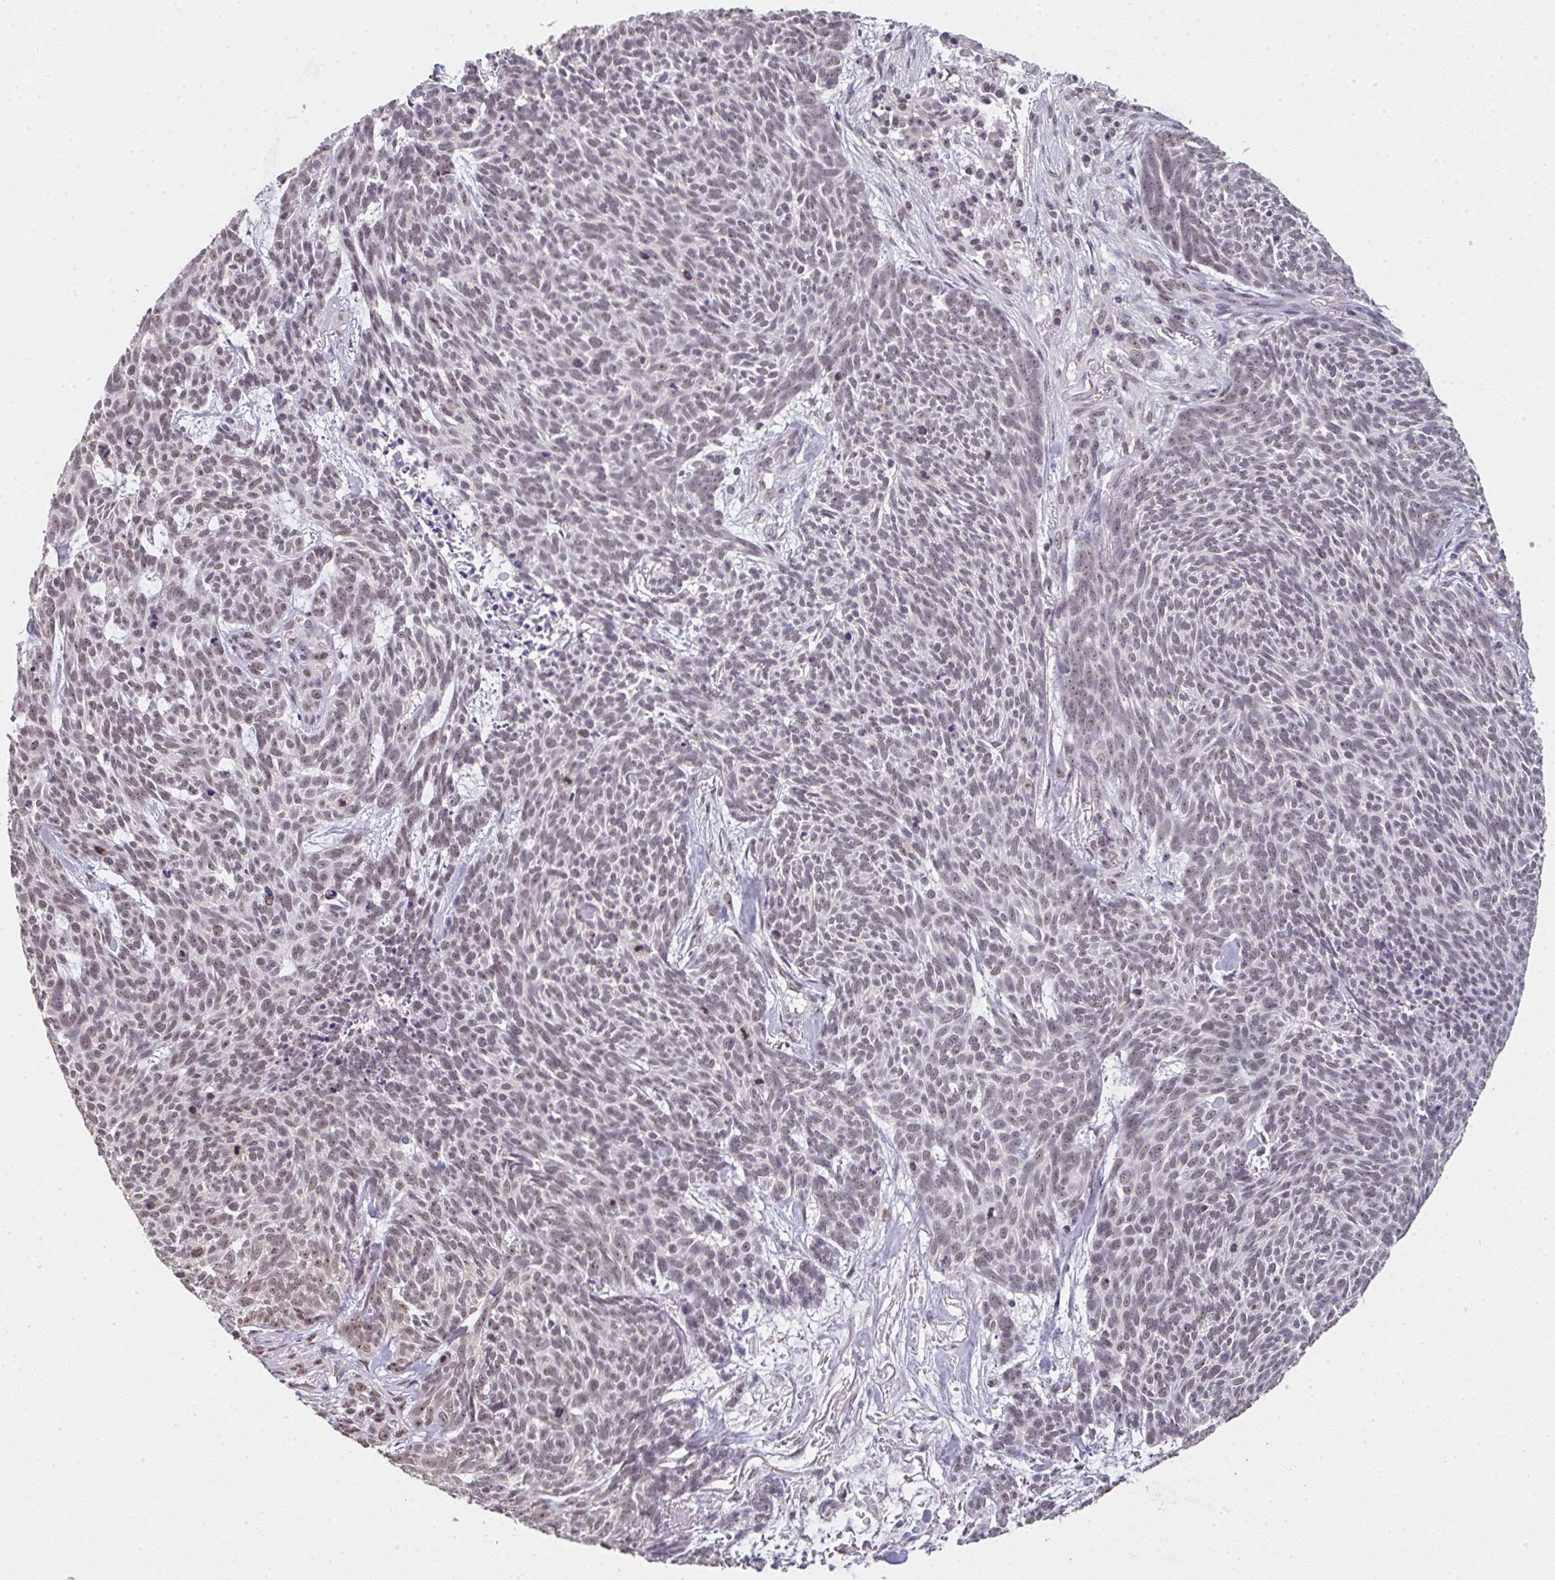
{"staining": {"intensity": "moderate", "quantity": "25%-75%", "location": "nuclear"}, "tissue": "skin cancer", "cell_type": "Tumor cells", "image_type": "cancer", "snomed": [{"axis": "morphology", "description": "Basal cell carcinoma"}, {"axis": "topography", "description": "Skin"}], "caption": "Brown immunohistochemical staining in human skin cancer exhibits moderate nuclear staining in approximately 25%-75% of tumor cells.", "gene": "DKC1", "patient": {"sex": "female", "age": 93}}